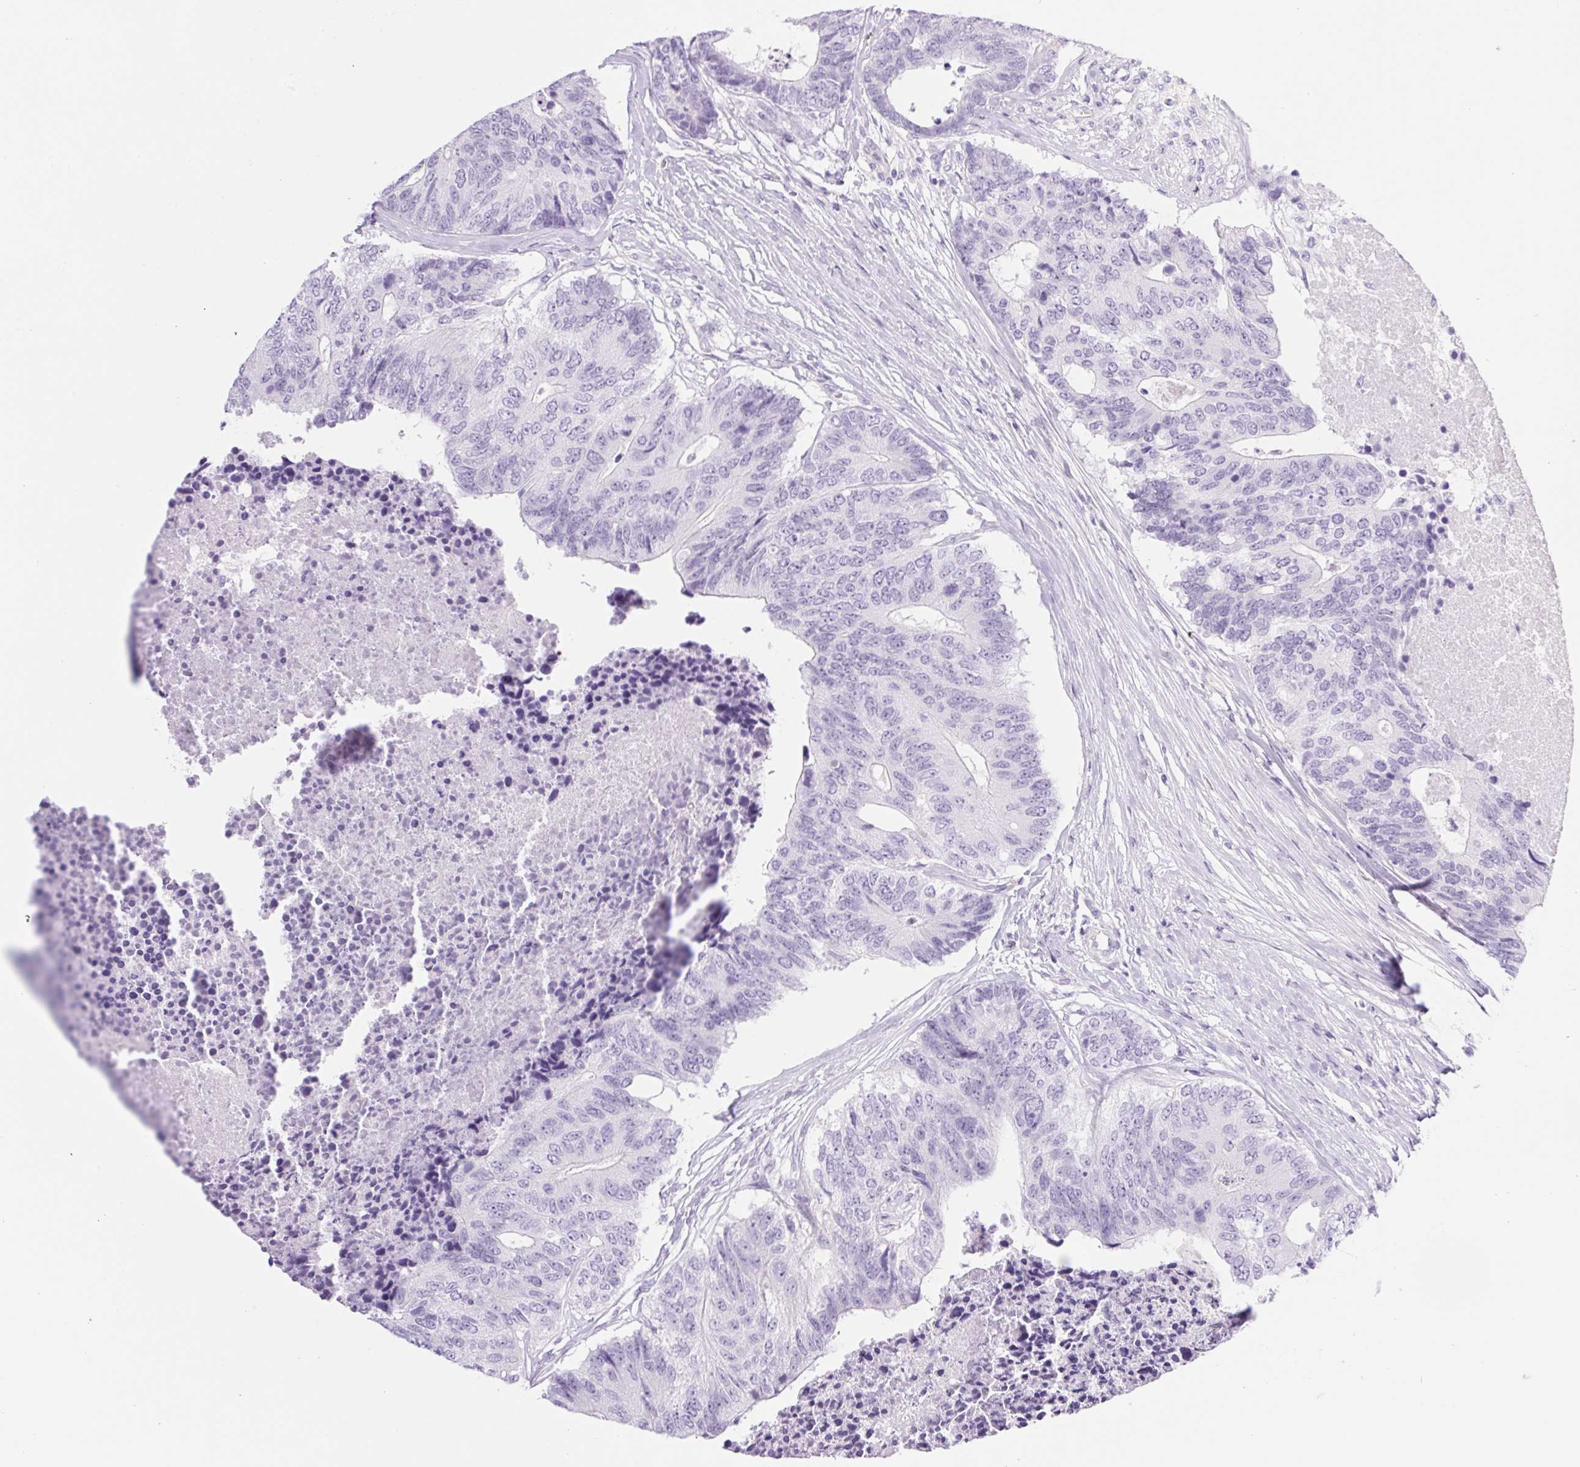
{"staining": {"intensity": "negative", "quantity": "none", "location": "none"}, "tissue": "colorectal cancer", "cell_type": "Tumor cells", "image_type": "cancer", "snomed": [{"axis": "morphology", "description": "Adenocarcinoma, NOS"}, {"axis": "topography", "description": "Colon"}], "caption": "DAB immunohistochemical staining of human colorectal cancer (adenocarcinoma) reveals no significant positivity in tumor cells.", "gene": "SPACA5B", "patient": {"sex": "female", "age": 67}}